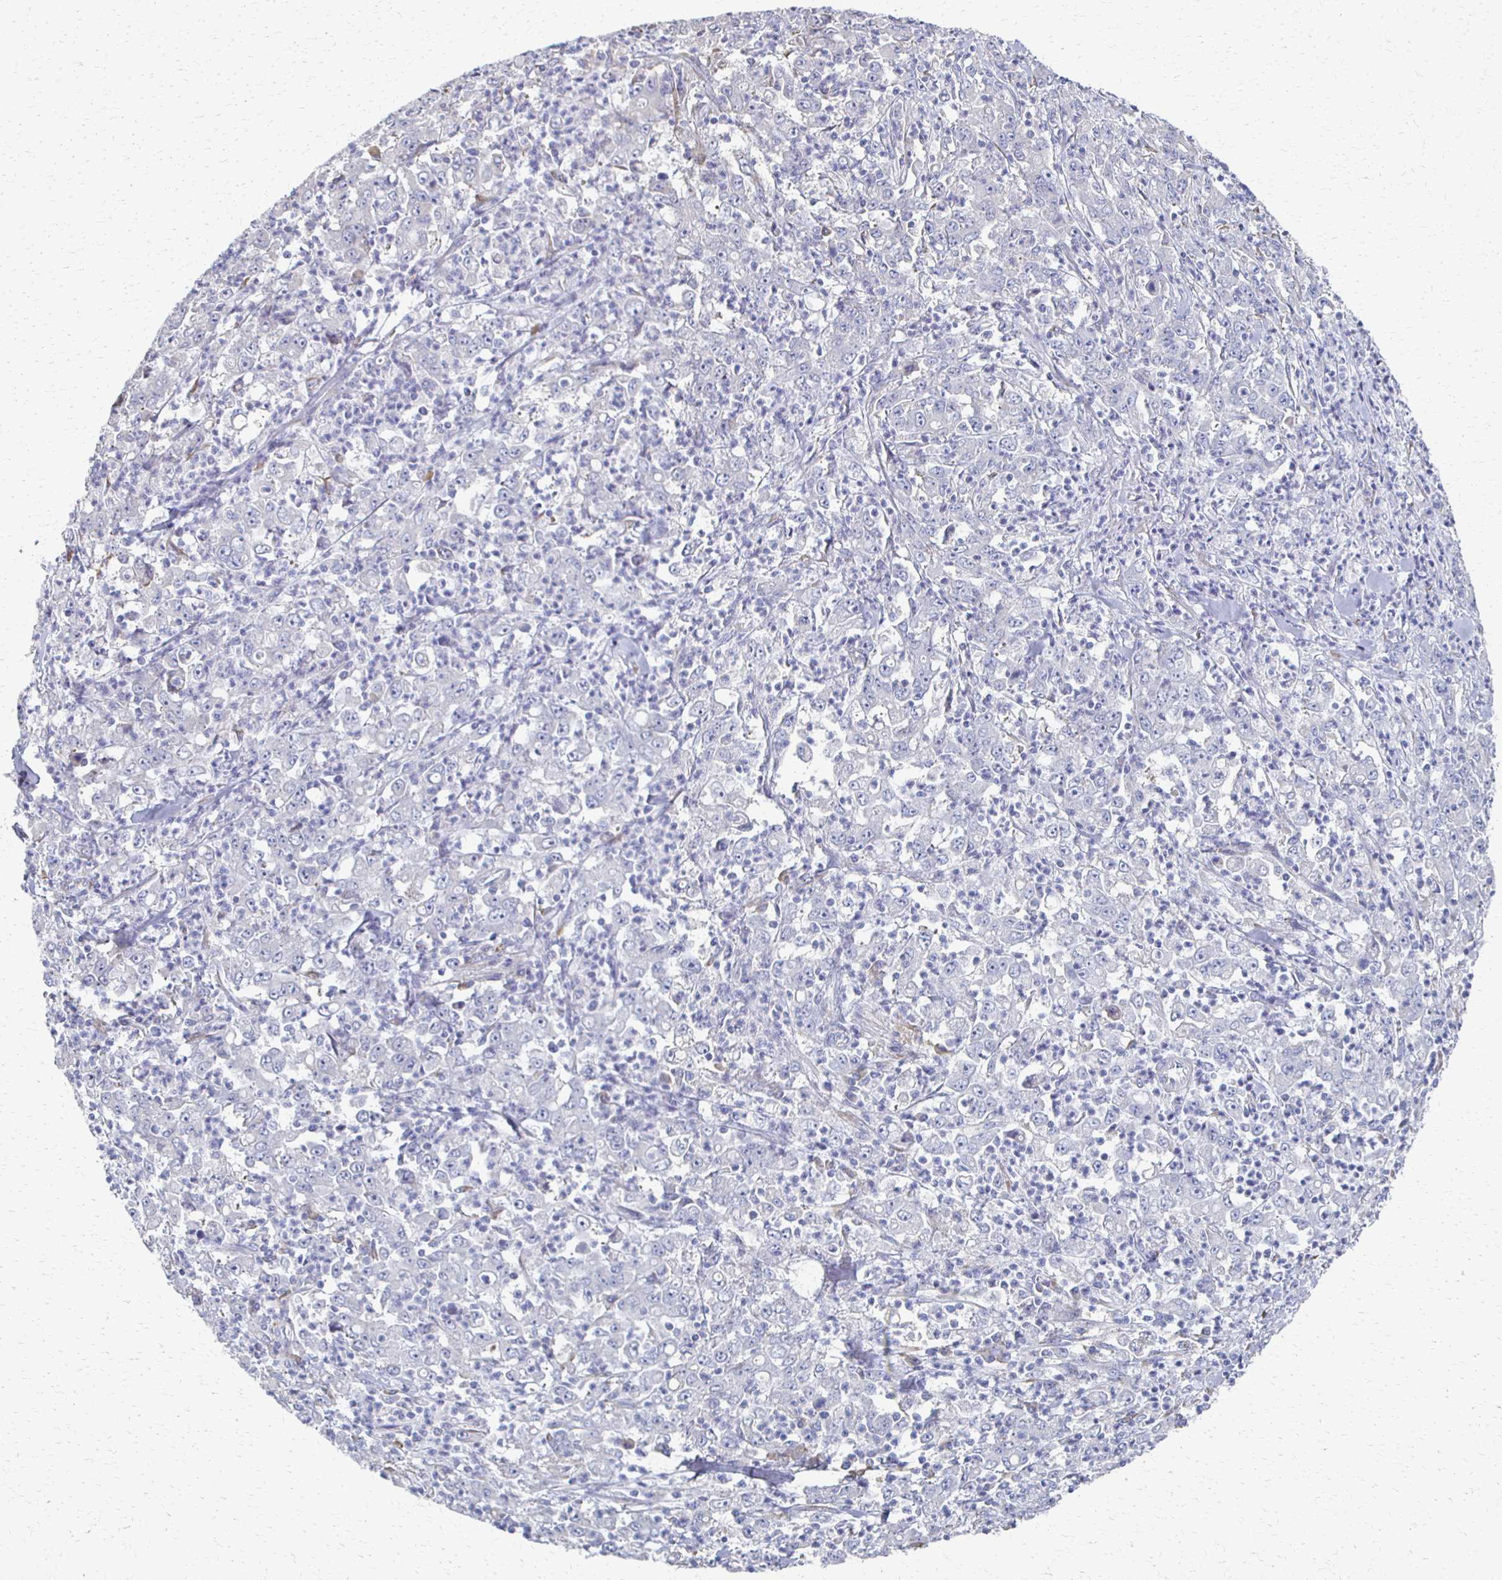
{"staining": {"intensity": "negative", "quantity": "none", "location": "none"}, "tissue": "stomach cancer", "cell_type": "Tumor cells", "image_type": "cancer", "snomed": [{"axis": "morphology", "description": "Adenocarcinoma, NOS"}, {"axis": "topography", "description": "Stomach, lower"}], "caption": "Adenocarcinoma (stomach) was stained to show a protein in brown. There is no significant staining in tumor cells. Brightfield microscopy of immunohistochemistry stained with DAB (brown) and hematoxylin (blue), captured at high magnification.", "gene": "ATP1A3", "patient": {"sex": "female", "age": 71}}